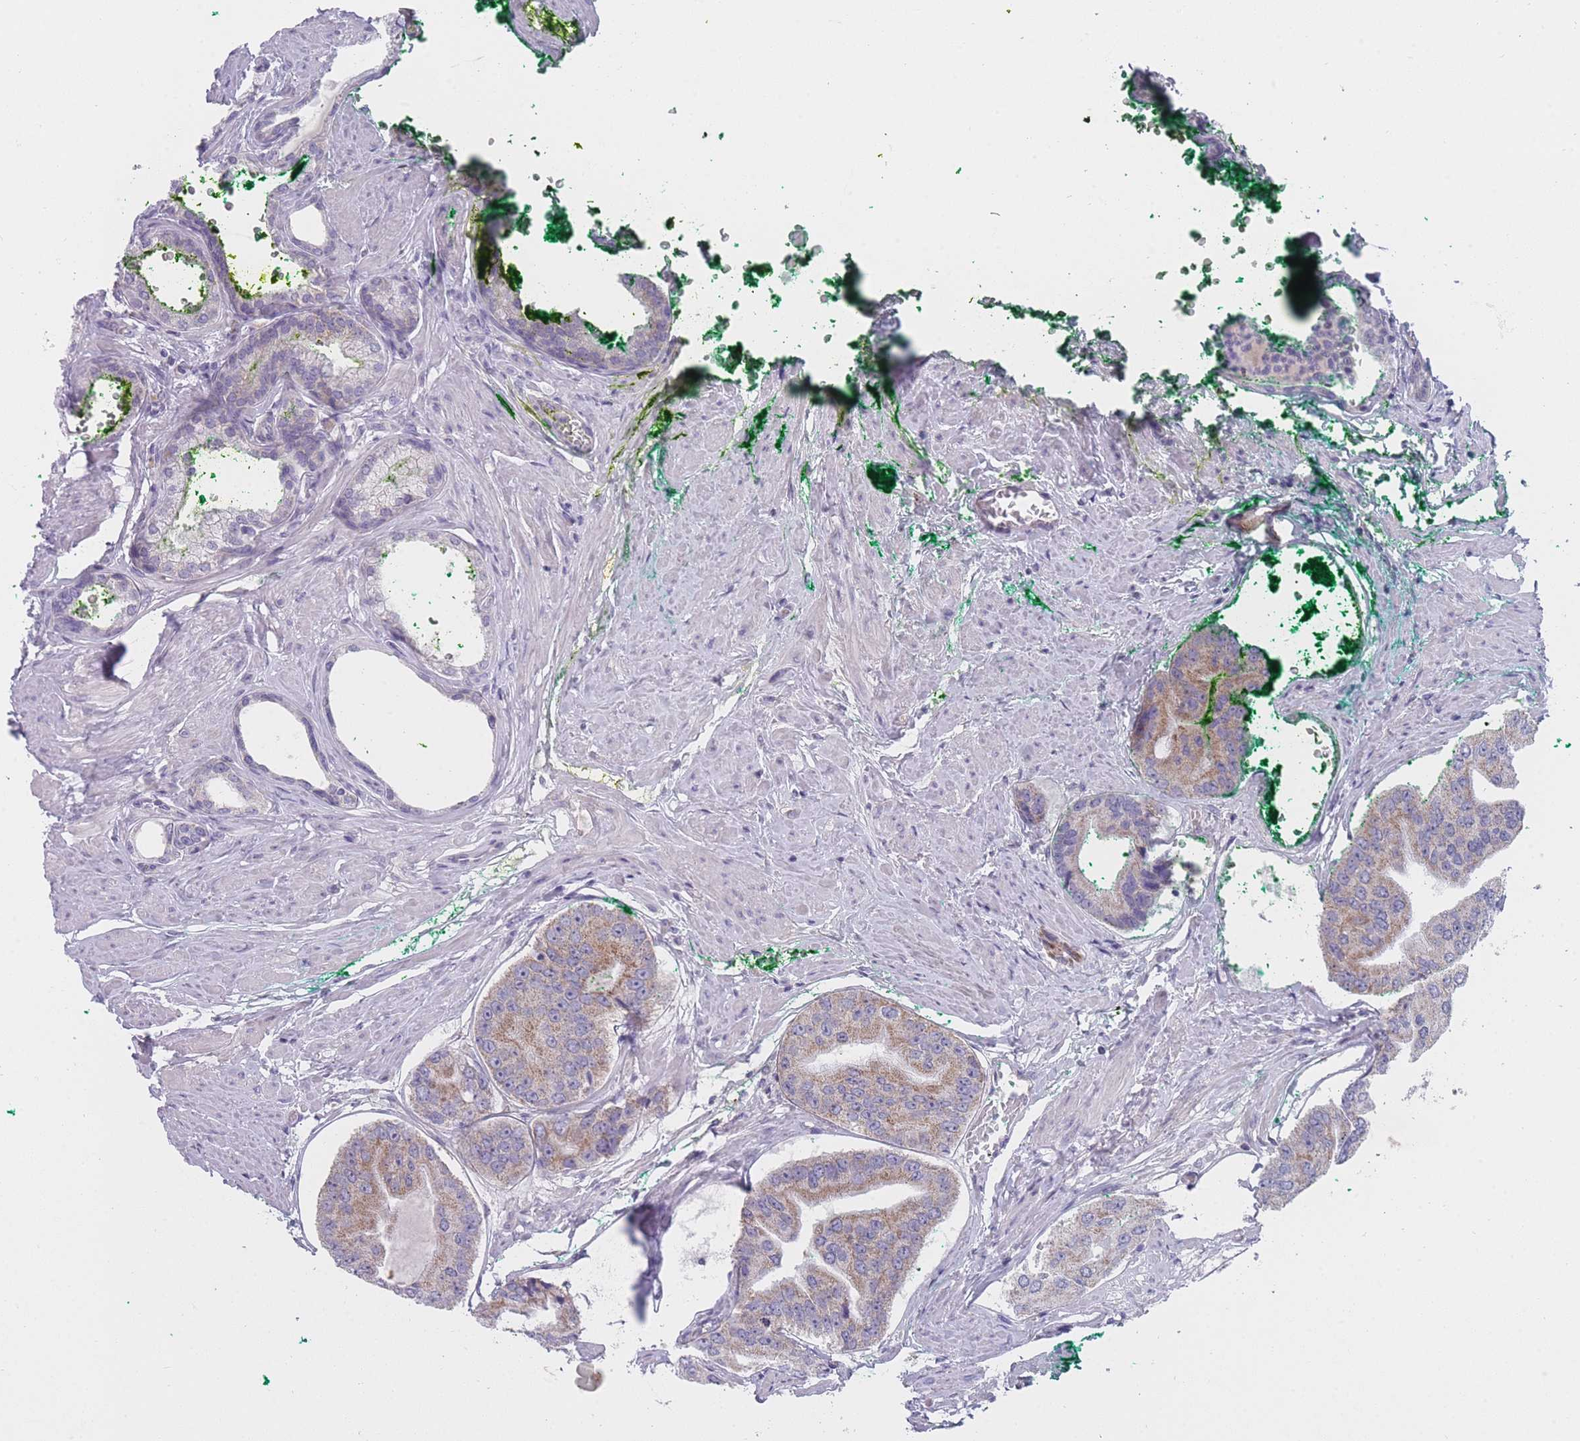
{"staining": {"intensity": "moderate", "quantity": "<25%", "location": "cytoplasmic/membranous"}, "tissue": "prostate cancer", "cell_type": "Tumor cells", "image_type": "cancer", "snomed": [{"axis": "morphology", "description": "Adenocarcinoma, High grade"}, {"axis": "topography", "description": "Prostate"}], "caption": "Immunohistochemical staining of human prostate cancer (adenocarcinoma (high-grade)) displays low levels of moderate cytoplasmic/membranous expression in about <25% of tumor cells.", "gene": "MRPS14", "patient": {"sex": "male", "age": 63}}